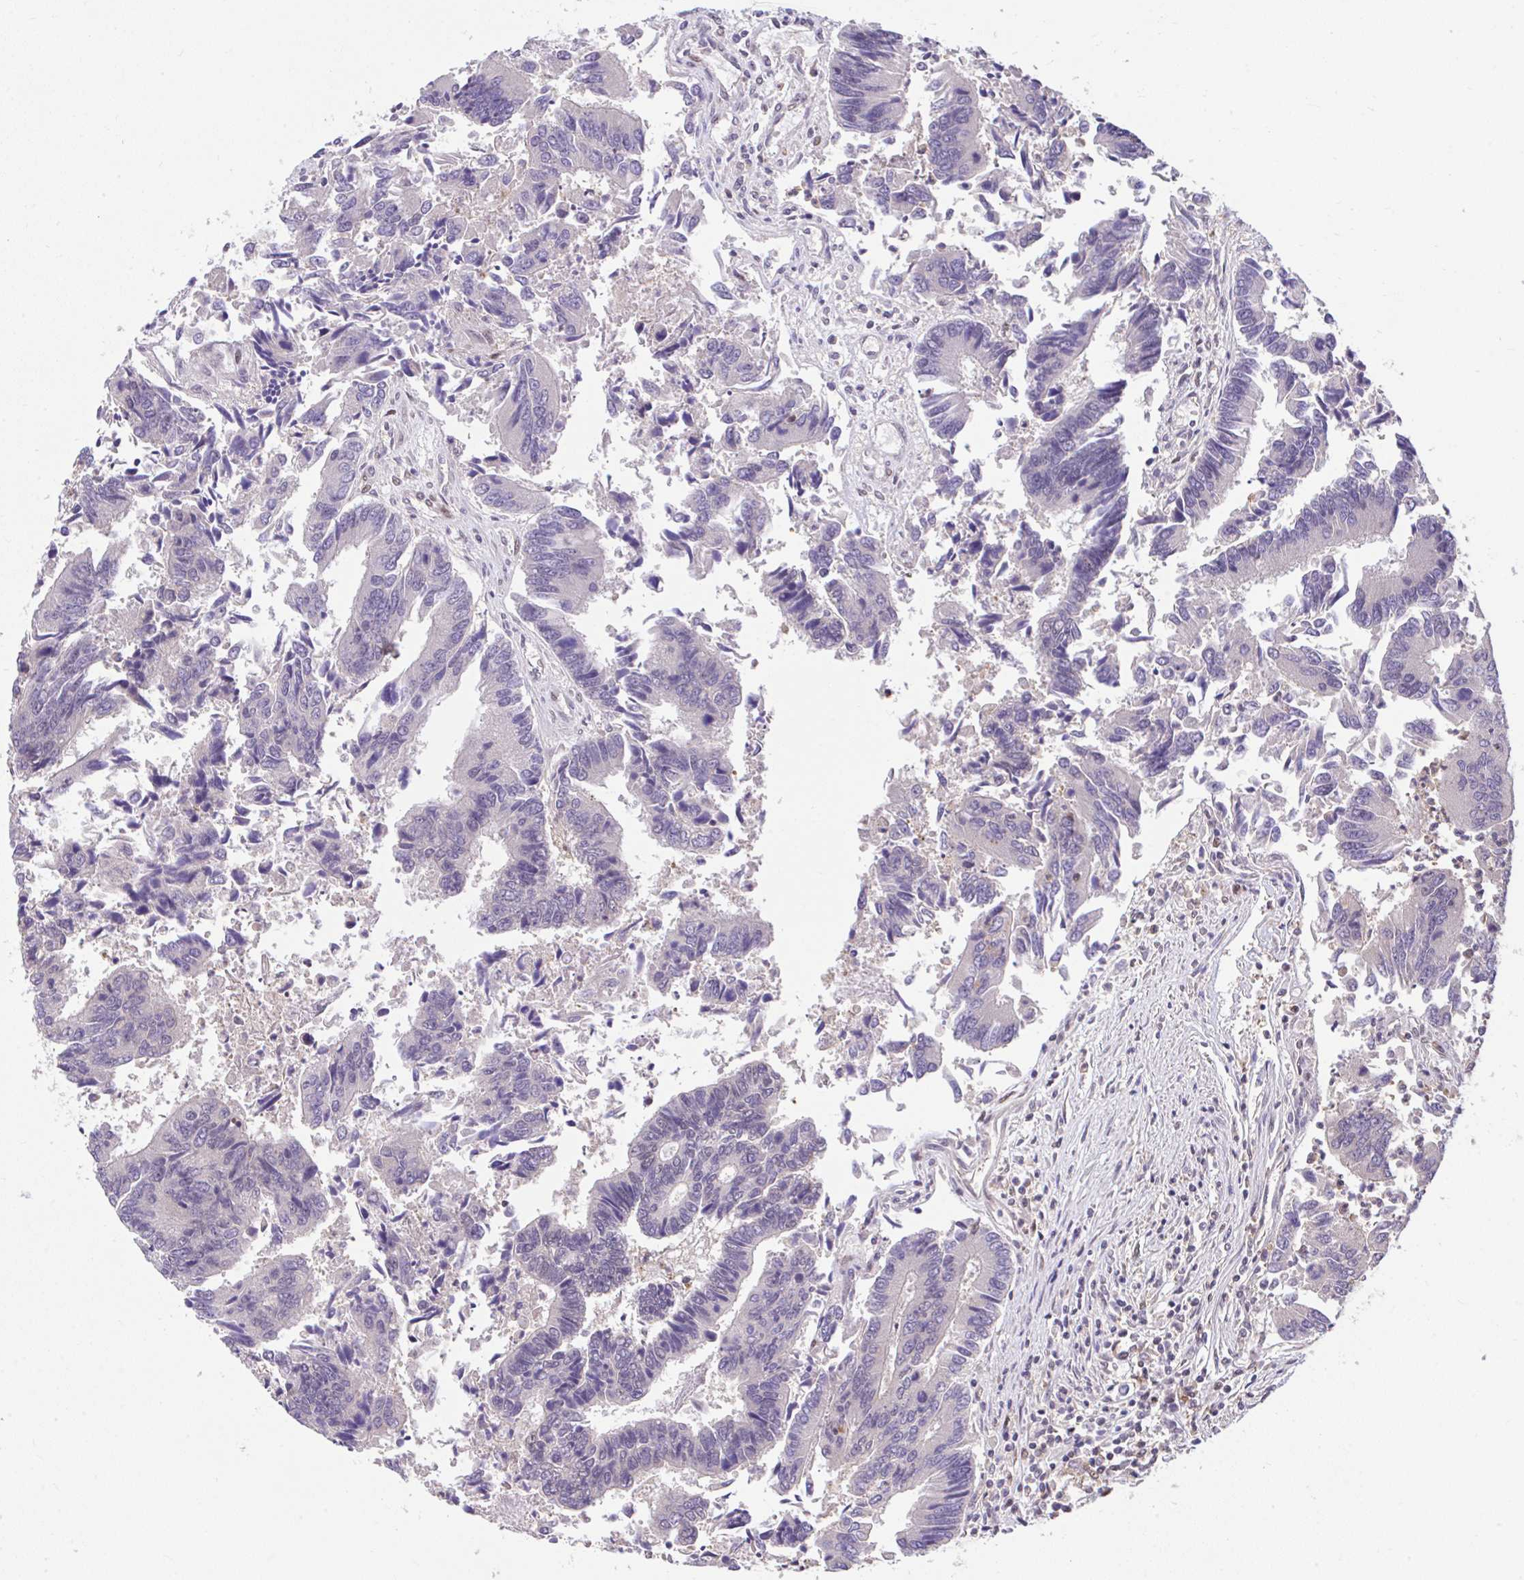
{"staining": {"intensity": "negative", "quantity": "none", "location": "none"}, "tissue": "colorectal cancer", "cell_type": "Tumor cells", "image_type": "cancer", "snomed": [{"axis": "morphology", "description": "Adenocarcinoma, NOS"}, {"axis": "topography", "description": "Colon"}], "caption": "This is an immunohistochemistry (IHC) histopathology image of adenocarcinoma (colorectal). There is no positivity in tumor cells.", "gene": "GLIS3", "patient": {"sex": "female", "age": 67}}